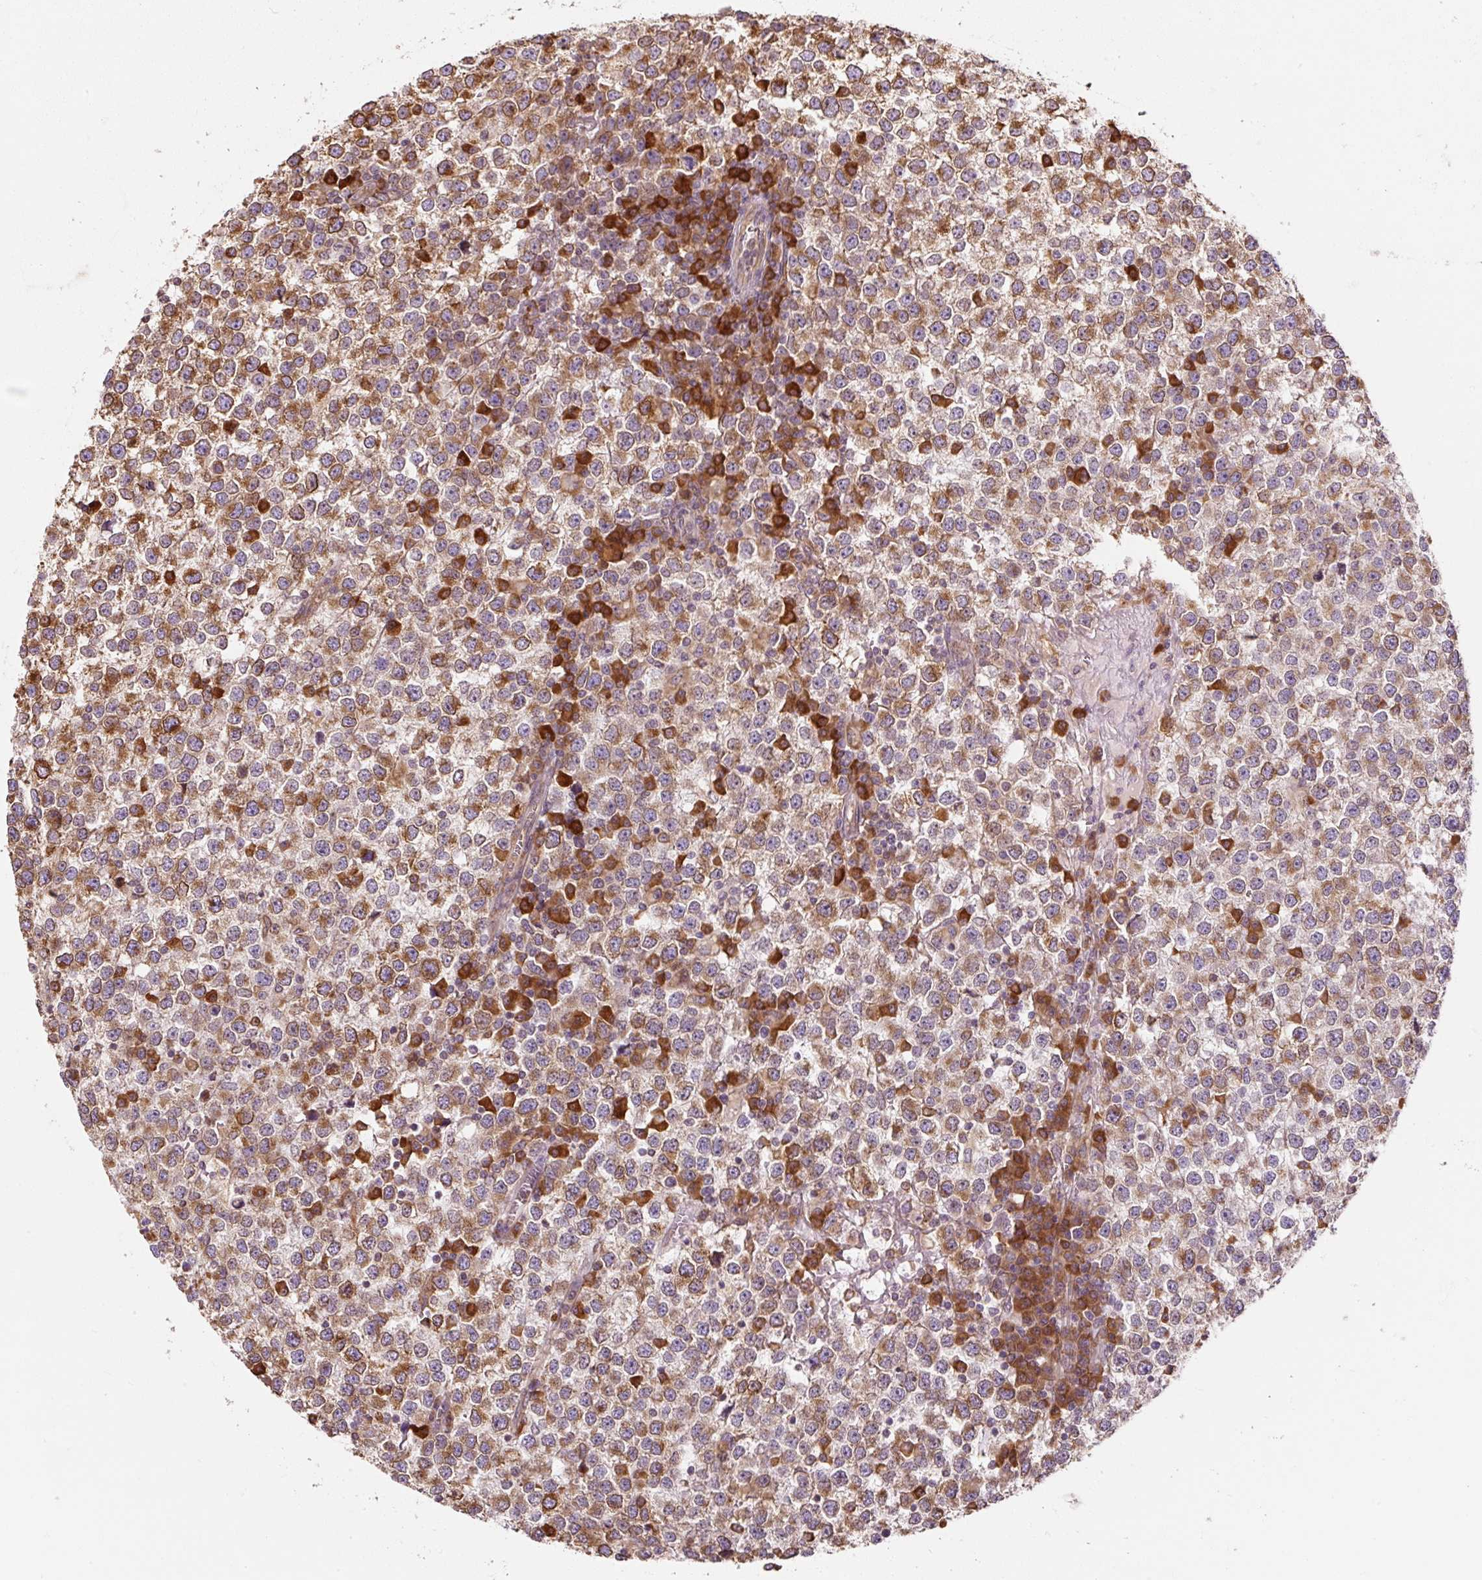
{"staining": {"intensity": "moderate", "quantity": ">75%", "location": "cytoplasmic/membranous"}, "tissue": "testis cancer", "cell_type": "Tumor cells", "image_type": "cancer", "snomed": [{"axis": "morphology", "description": "Seminoma, NOS"}, {"axis": "topography", "description": "Testis"}], "caption": "High-magnification brightfield microscopy of testis cancer stained with DAB (brown) and counterstained with hematoxylin (blue). tumor cells exhibit moderate cytoplasmic/membranous positivity is appreciated in approximately>75% of cells.", "gene": "PRKCSH", "patient": {"sex": "male", "age": 65}}